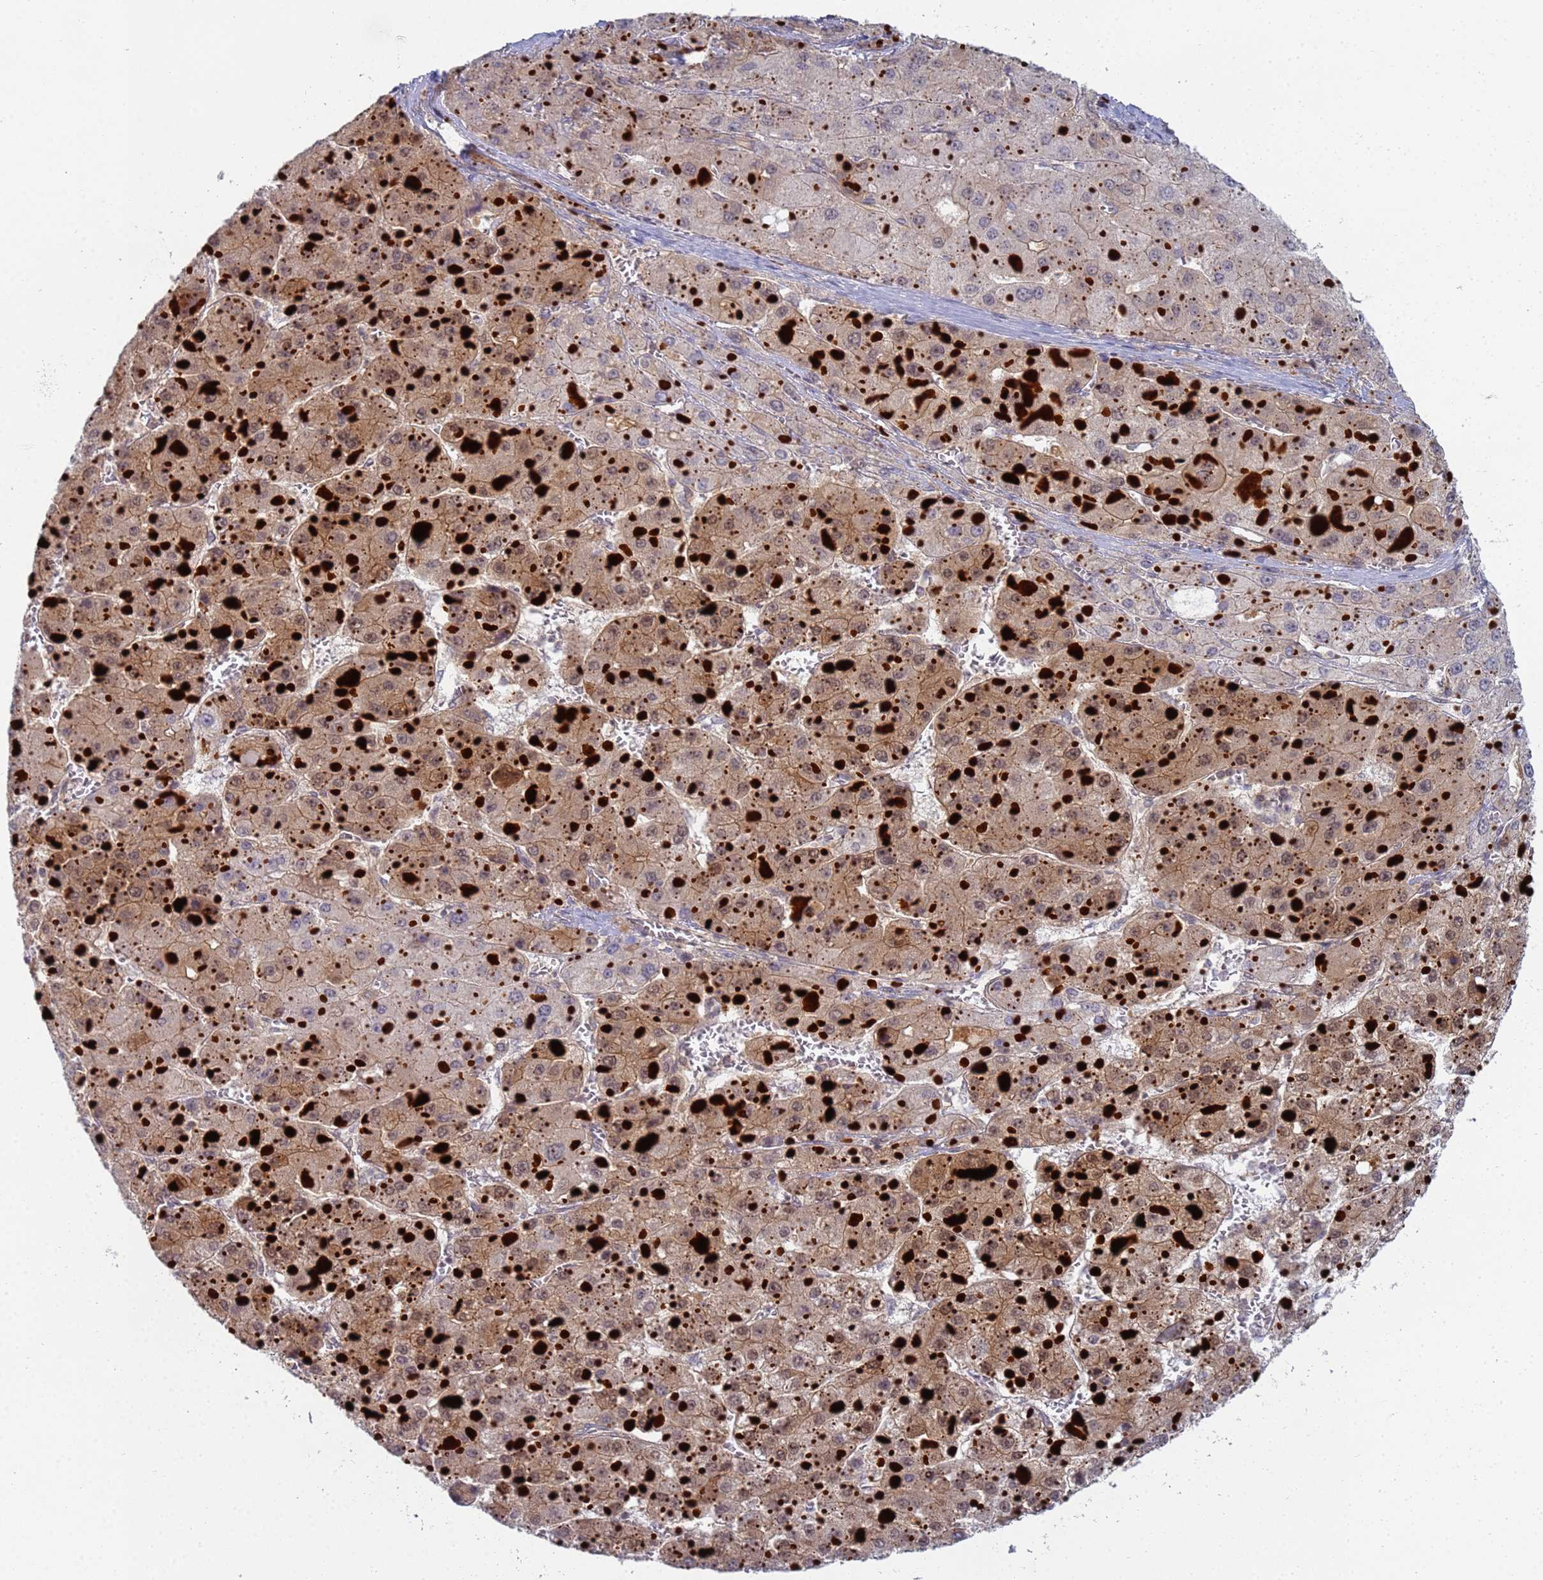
{"staining": {"intensity": "moderate", "quantity": ">75%", "location": "cytoplasmic/membranous,nuclear"}, "tissue": "liver cancer", "cell_type": "Tumor cells", "image_type": "cancer", "snomed": [{"axis": "morphology", "description": "Carcinoma, Hepatocellular, NOS"}, {"axis": "topography", "description": "Liver"}], "caption": "Immunohistochemistry of liver cancer exhibits medium levels of moderate cytoplasmic/membranous and nuclear positivity in about >75% of tumor cells. The staining was performed using DAB (3,3'-diaminobenzidine) to visualize the protein expression in brown, while the nuclei were stained in blue with hematoxylin (Magnification: 20x).", "gene": "SHARPIN", "patient": {"sex": "female", "age": 73}}